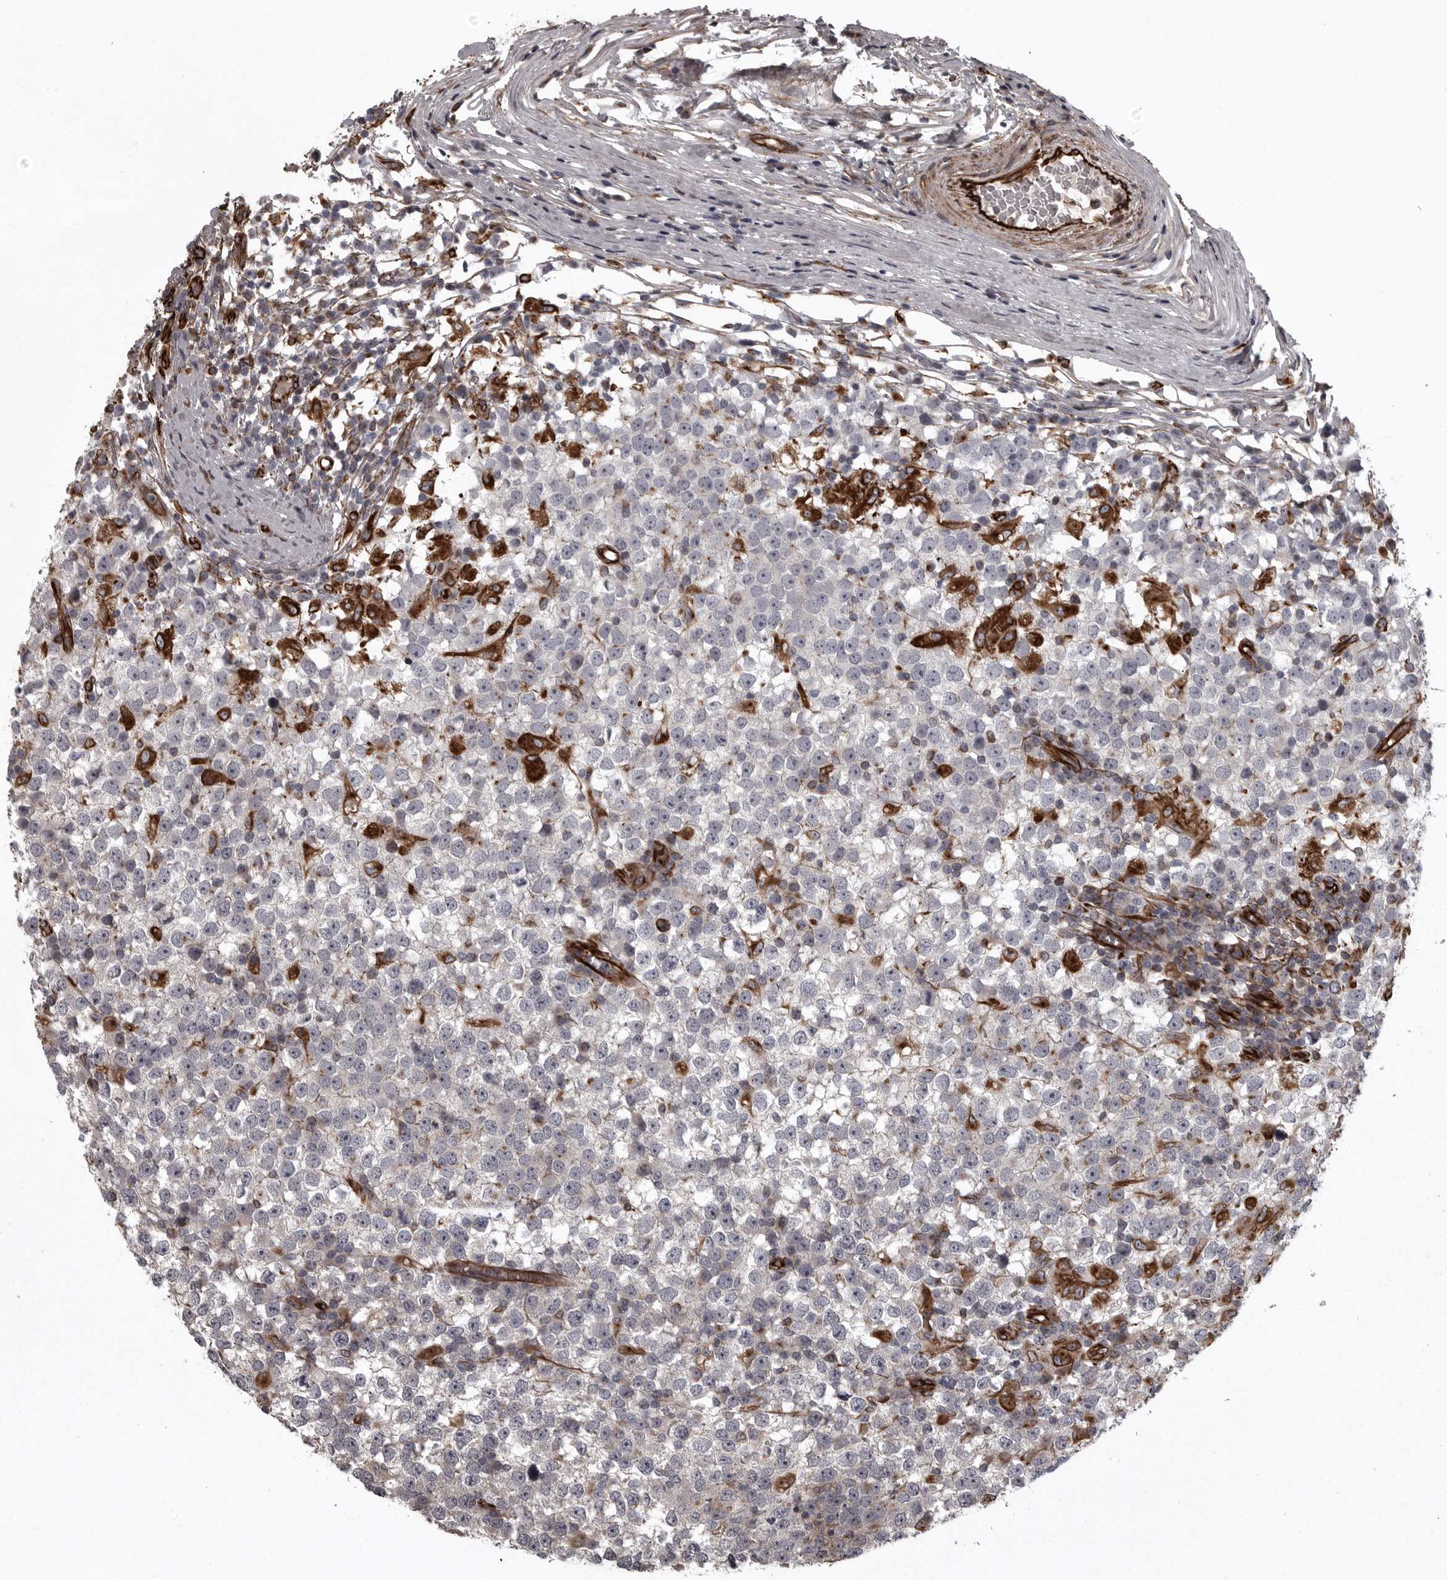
{"staining": {"intensity": "negative", "quantity": "none", "location": "none"}, "tissue": "testis cancer", "cell_type": "Tumor cells", "image_type": "cancer", "snomed": [{"axis": "morphology", "description": "Seminoma, NOS"}, {"axis": "topography", "description": "Testis"}], "caption": "DAB immunohistochemical staining of human testis cancer exhibits no significant staining in tumor cells.", "gene": "FAAP100", "patient": {"sex": "male", "age": 65}}